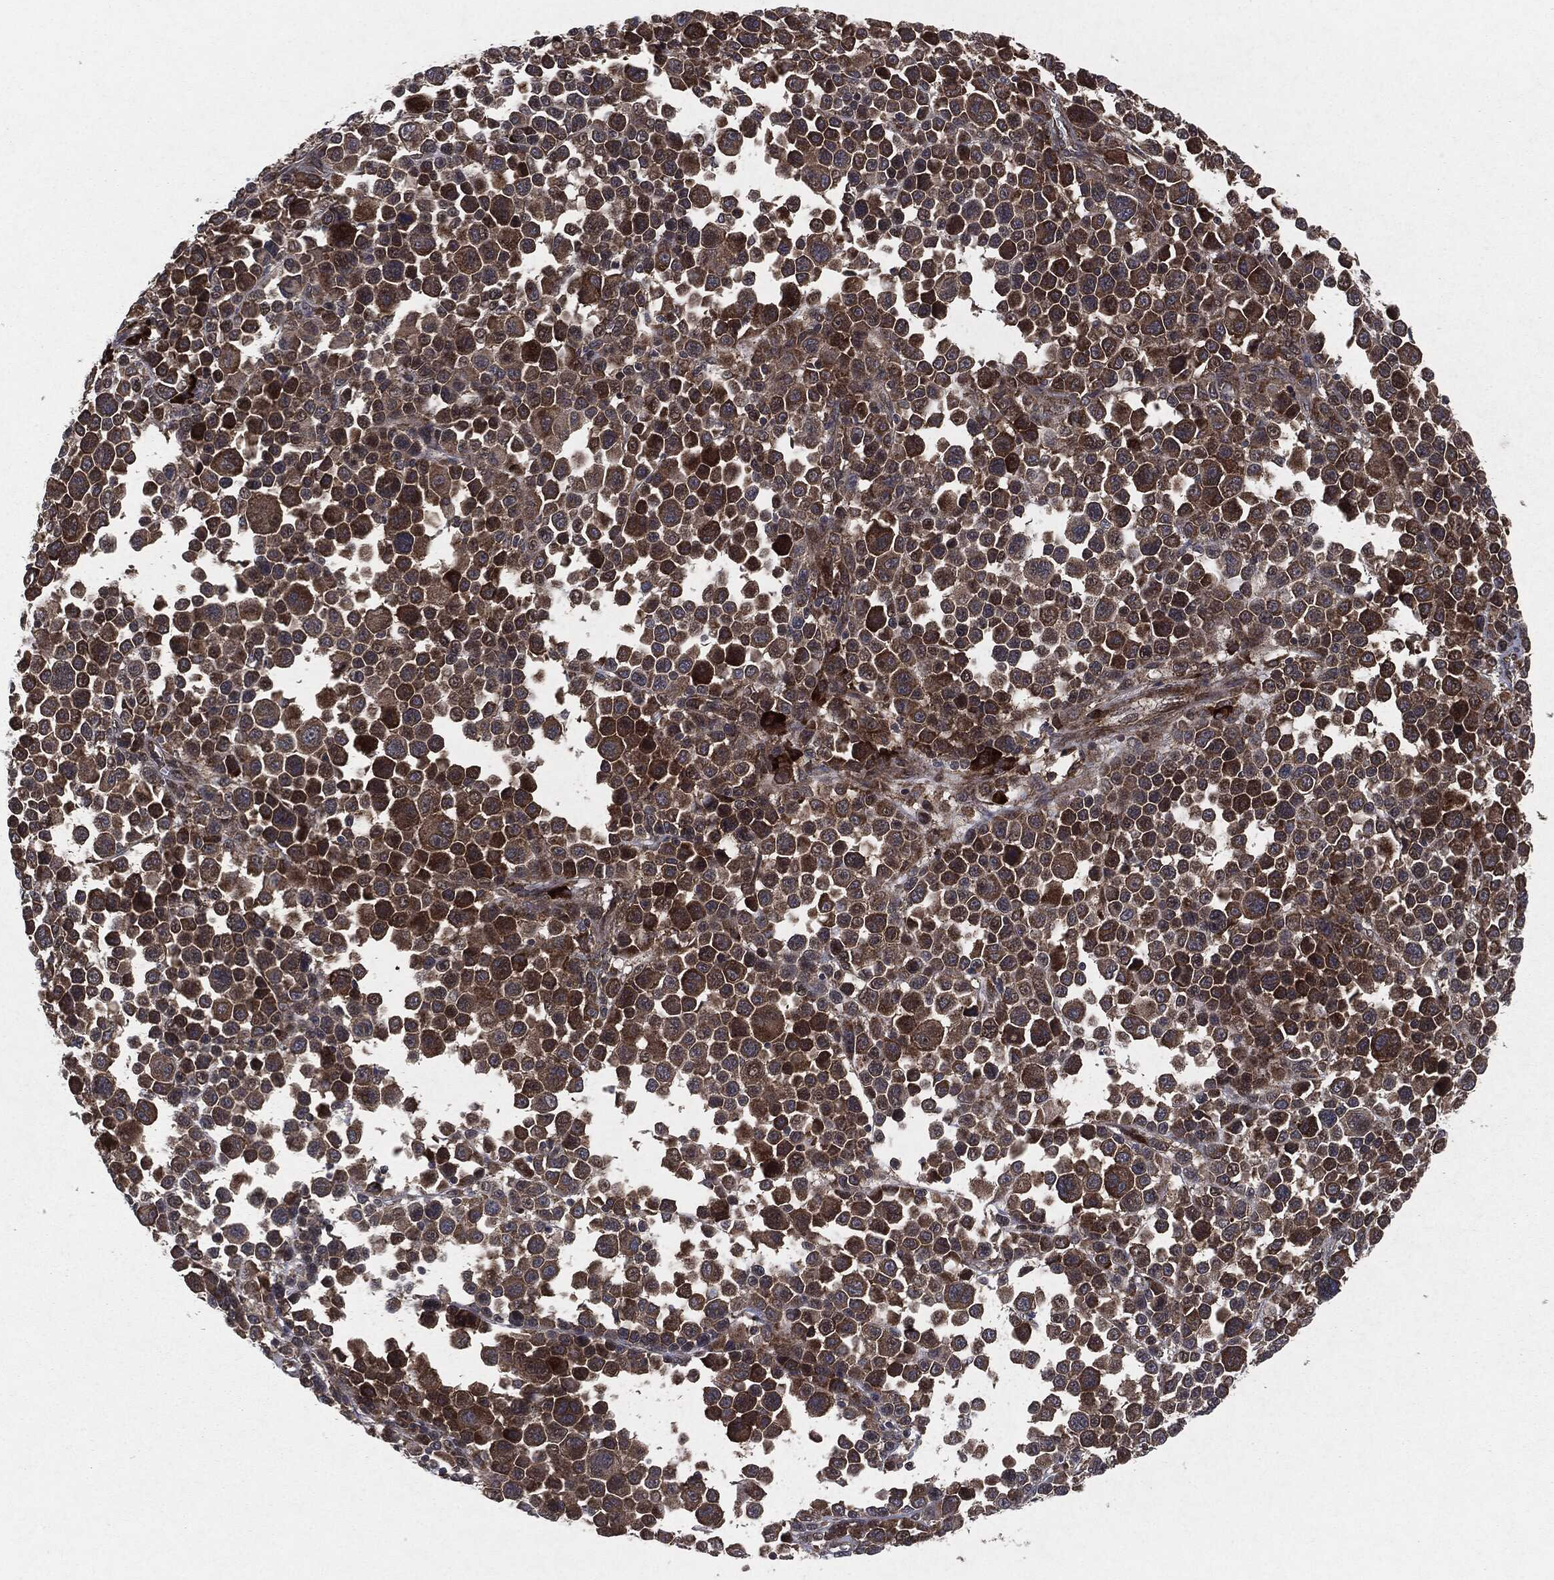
{"staining": {"intensity": "strong", "quantity": "25%-75%", "location": "cytoplasmic/membranous"}, "tissue": "melanoma", "cell_type": "Tumor cells", "image_type": "cancer", "snomed": [{"axis": "morphology", "description": "Malignant melanoma, NOS"}, {"axis": "topography", "description": "Skin"}], "caption": "Immunohistochemistry (IHC) of human malignant melanoma shows high levels of strong cytoplasmic/membranous staining in about 25%-75% of tumor cells.", "gene": "RAF1", "patient": {"sex": "female", "age": 57}}